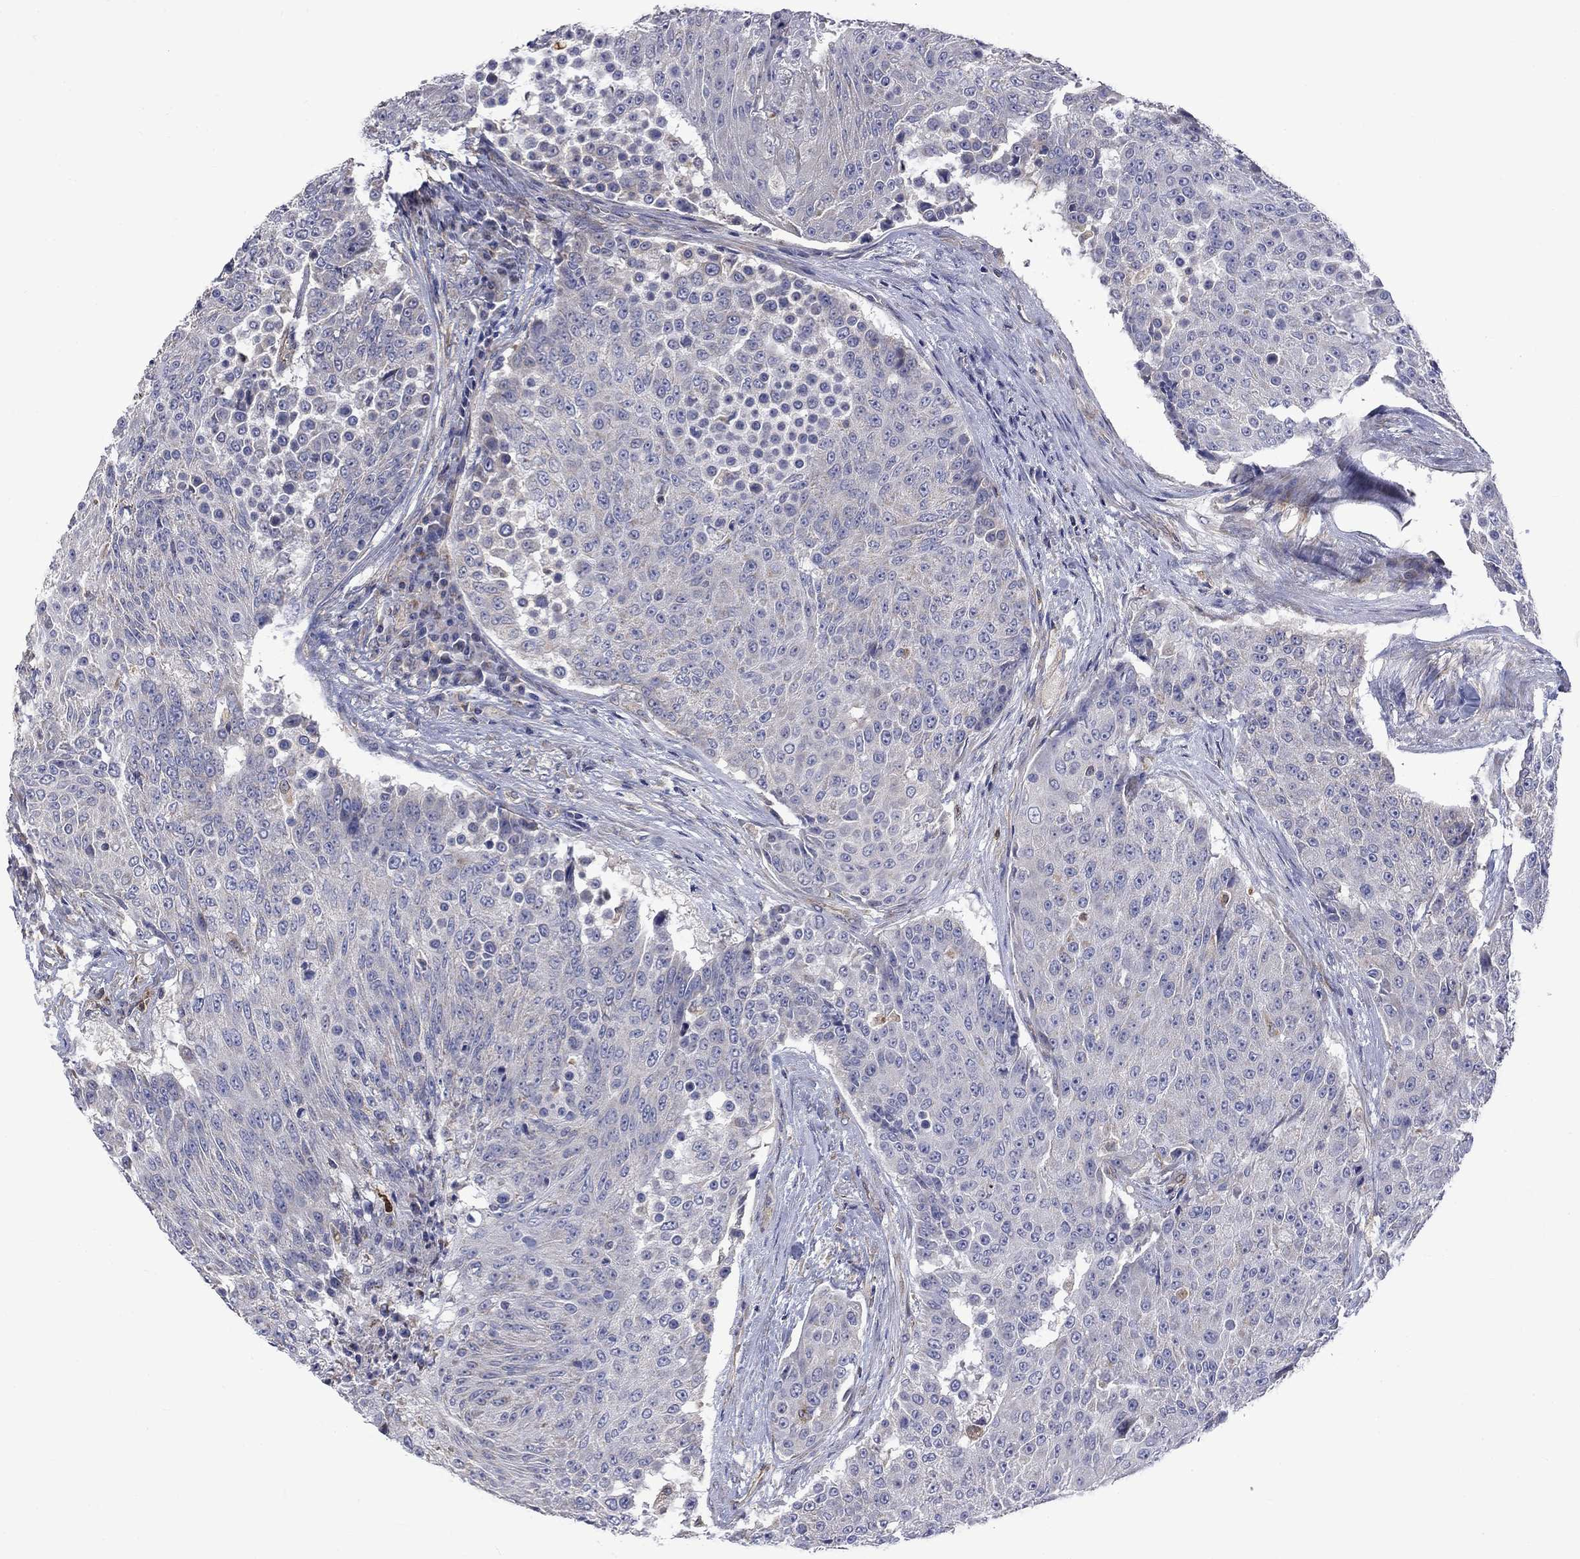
{"staining": {"intensity": "negative", "quantity": "none", "location": "none"}, "tissue": "urothelial cancer", "cell_type": "Tumor cells", "image_type": "cancer", "snomed": [{"axis": "morphology", "description": "Urothelial carcinoma, High grade"}, {"axis": "topography", "description": "Urinary bladder"}], "caption": "IHC of human urothelial cancer displays no staining in tumor cells.", "gene": "CAMKK2", "patient": {"sex": "female", "age": 63}}